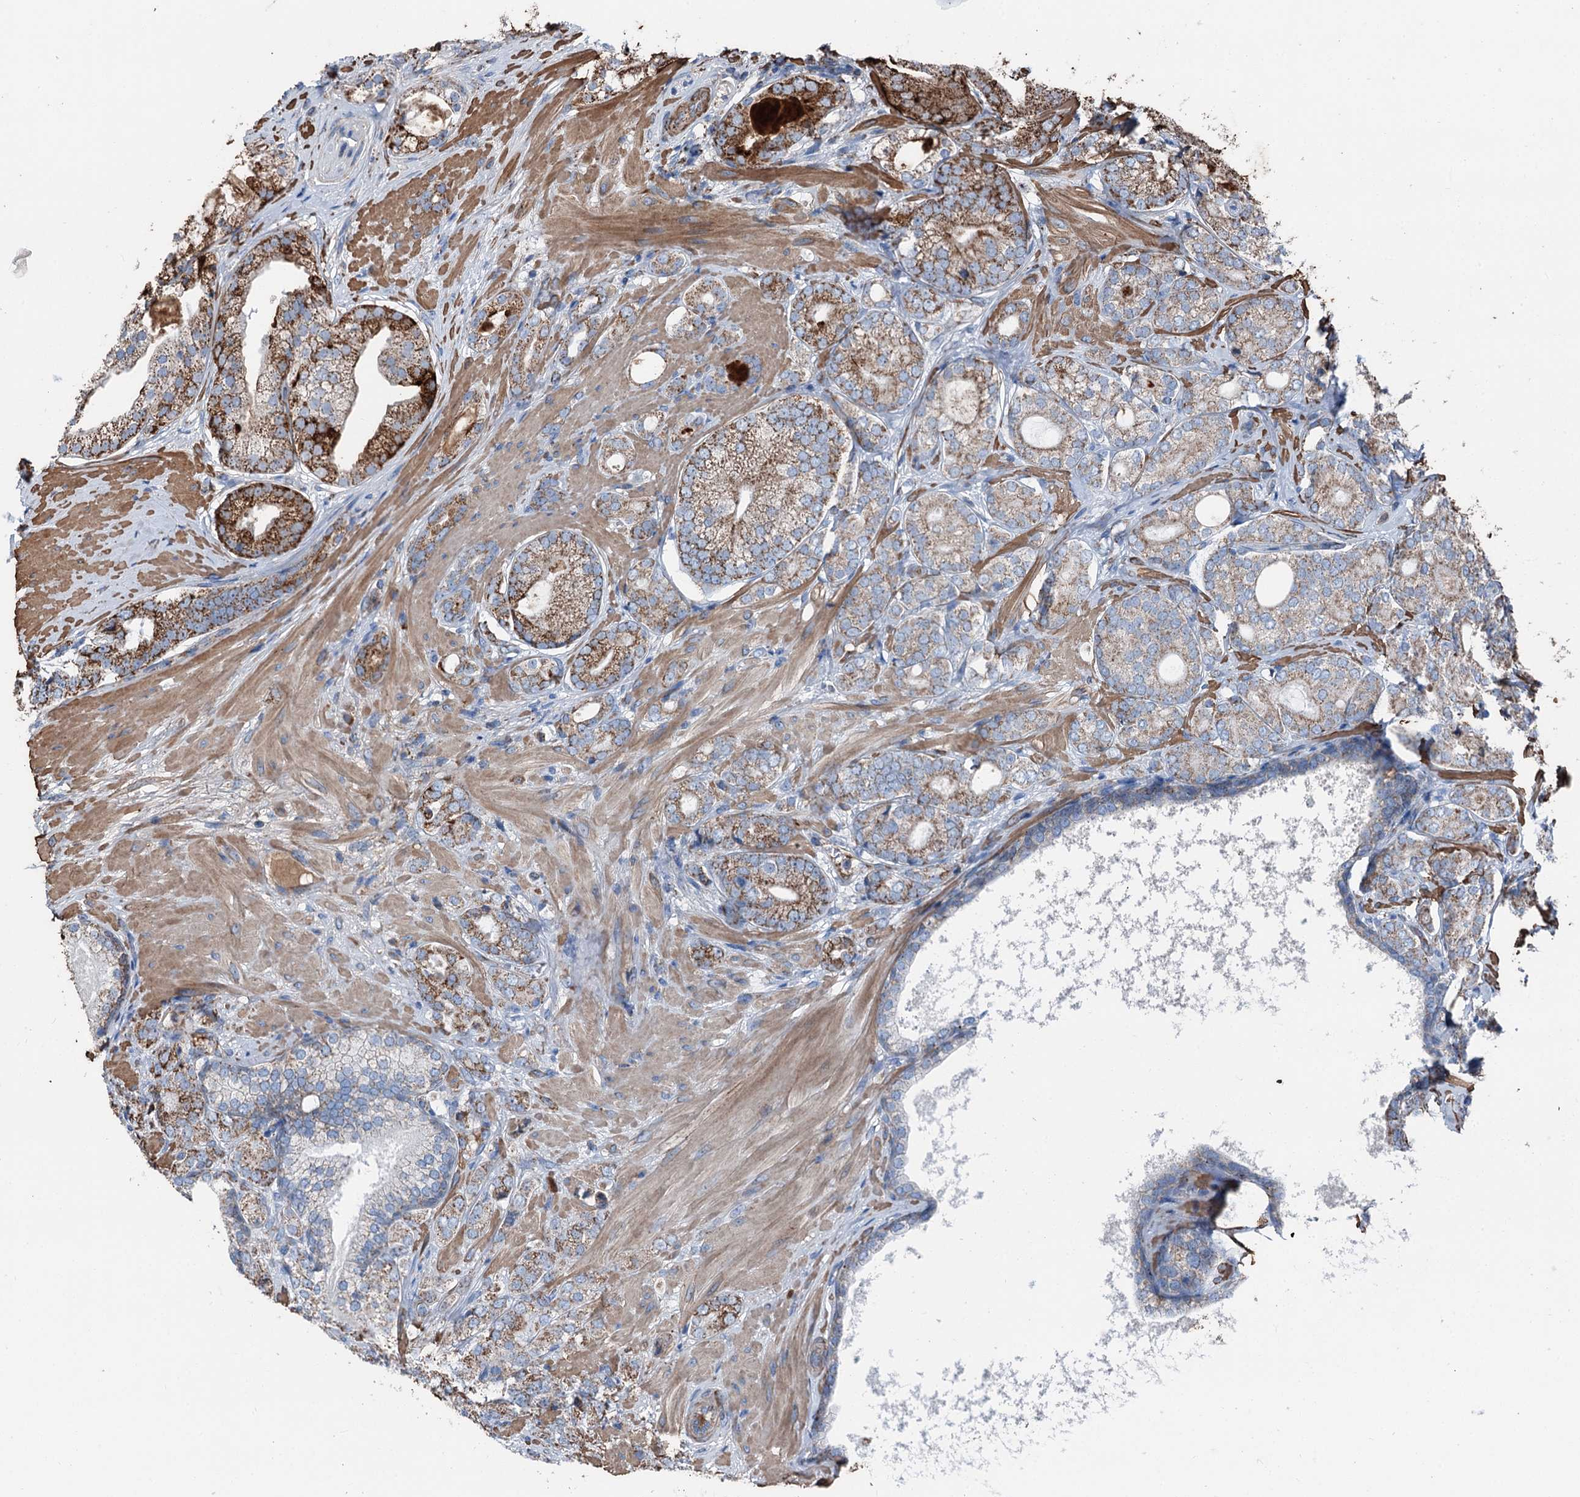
{"staining": {"intensity": "moderate", "quantity": "25%-75%", "location": "cytoplasmic/membranous"}, "tissue": "prostate cancer", "cell_type": "Tumor cells", "image_type": "cancer", "snomed": [{"axis": "morphology", "description": "Adenocarcinoma, High grade"}, {"axis": "topography", "description": "Prostate"}], "caption": "The image exhibits a brown stain indicating the presence of a protein in the cytoplasmic/membranous of tumor cells in prostate cancer. (DAB (3,3'-diaminobenzidine) IHC with brightfield microscopy, high magnification).", "gene": "DDIAS", "patient": {"sex": "male", "age": 60}}